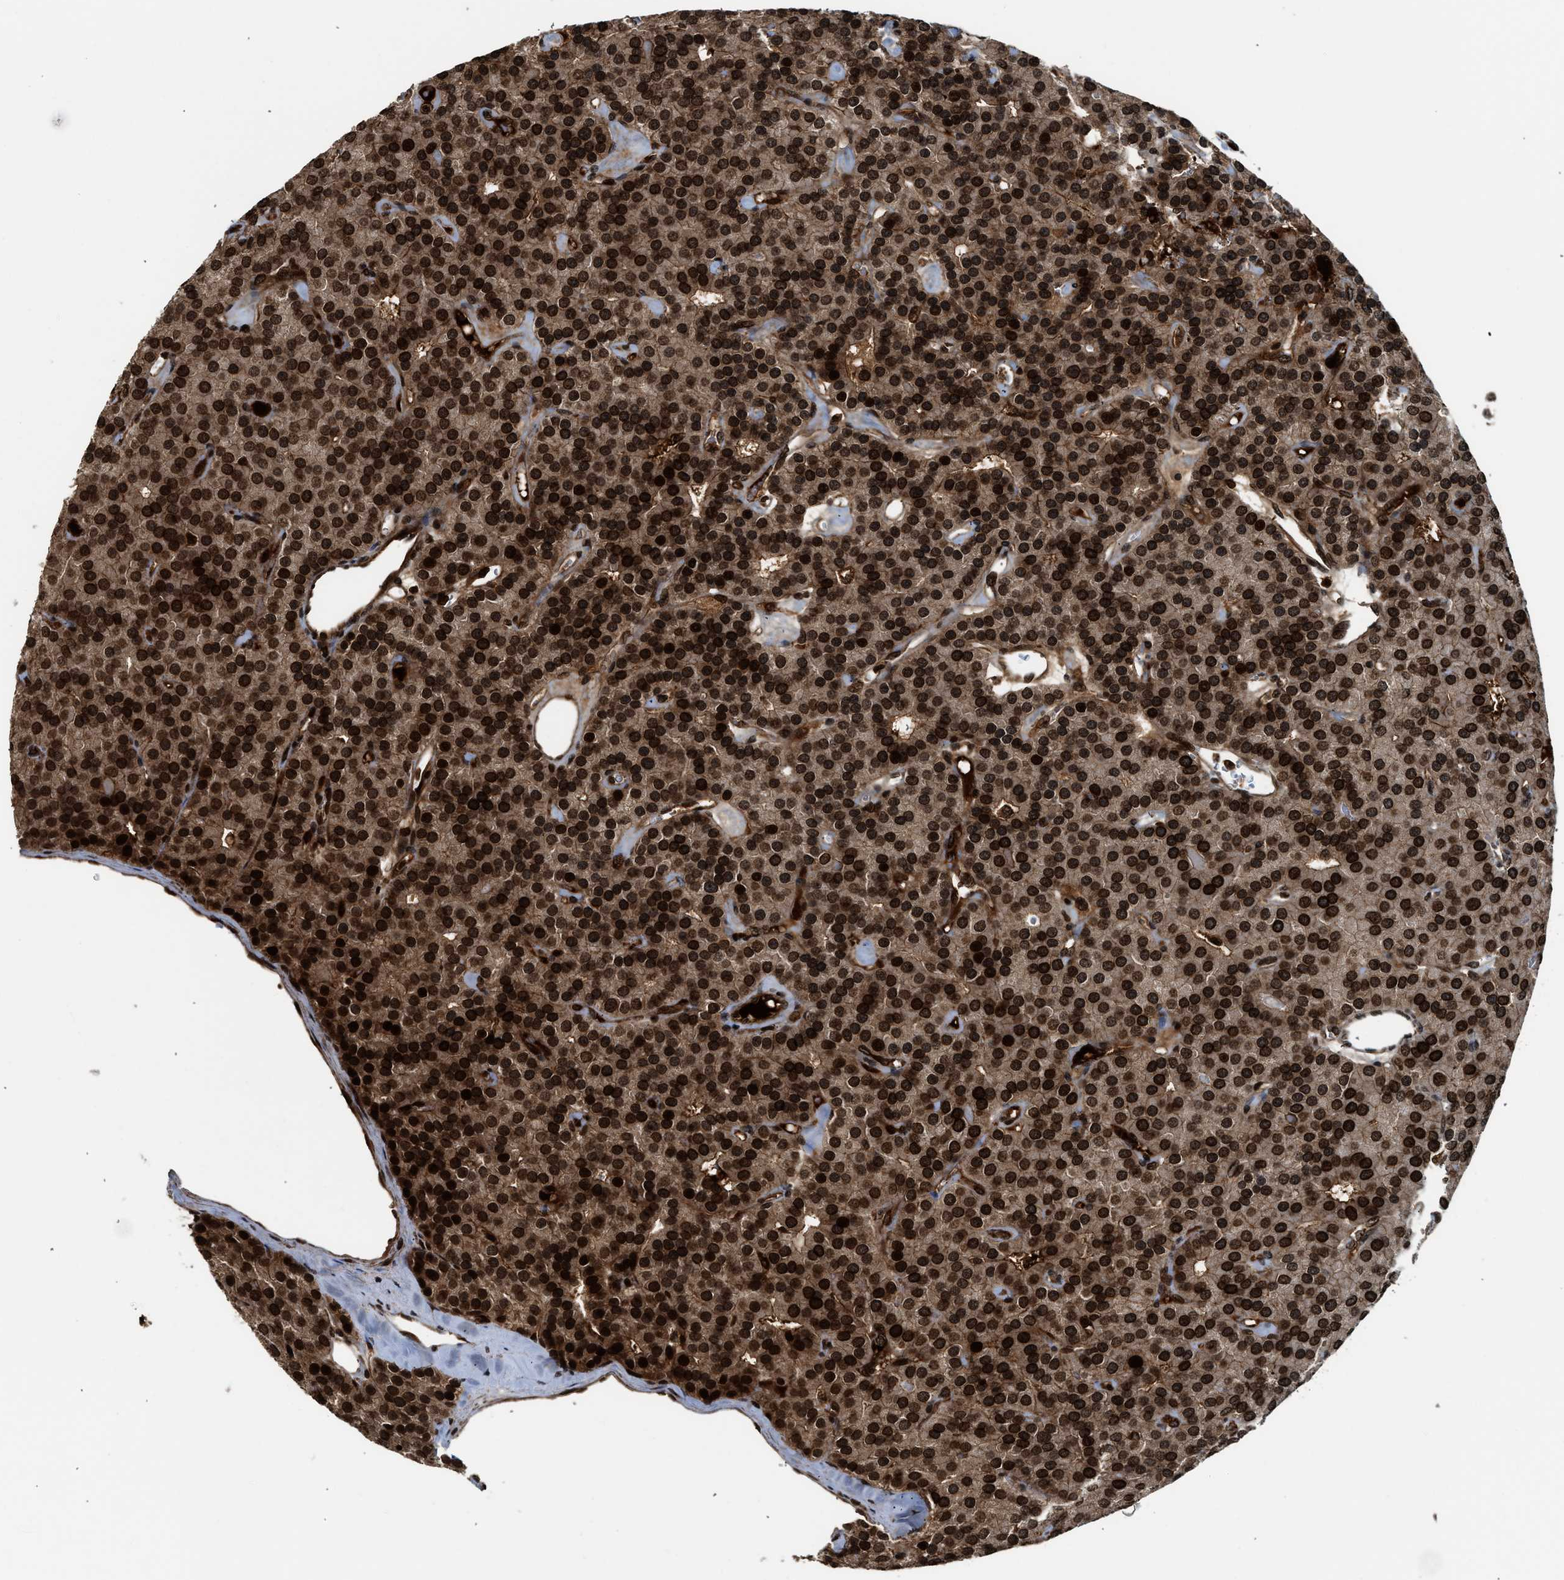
{"staining": {"intensity": "strong", "quantity": ">75%", "location": "cytoplasmic/membranous,nuclear"}, "tissue": "parathyroid gland", "cell_type": "Glandular cells", "image_type": "normal", "snomed": [{"axis": "morphology", "description": "Normal tissue, NOS"}, {"axis": "morphology", "description": "Adenoma, NOS"}, {"axis": "topography", "description": "Parathyroid gland"}], "caption": "Immunohistochemical staining of unremarkable human parathyroid gland reveals strong cytoplasmic/membranous,nuclear protein positivity in approximately >75% of glandular cells. (Brightfield microscopy of DAB IHC at high magnification).", "gene": "MDM2", "patient": {"sex": "female", "age": 86}}